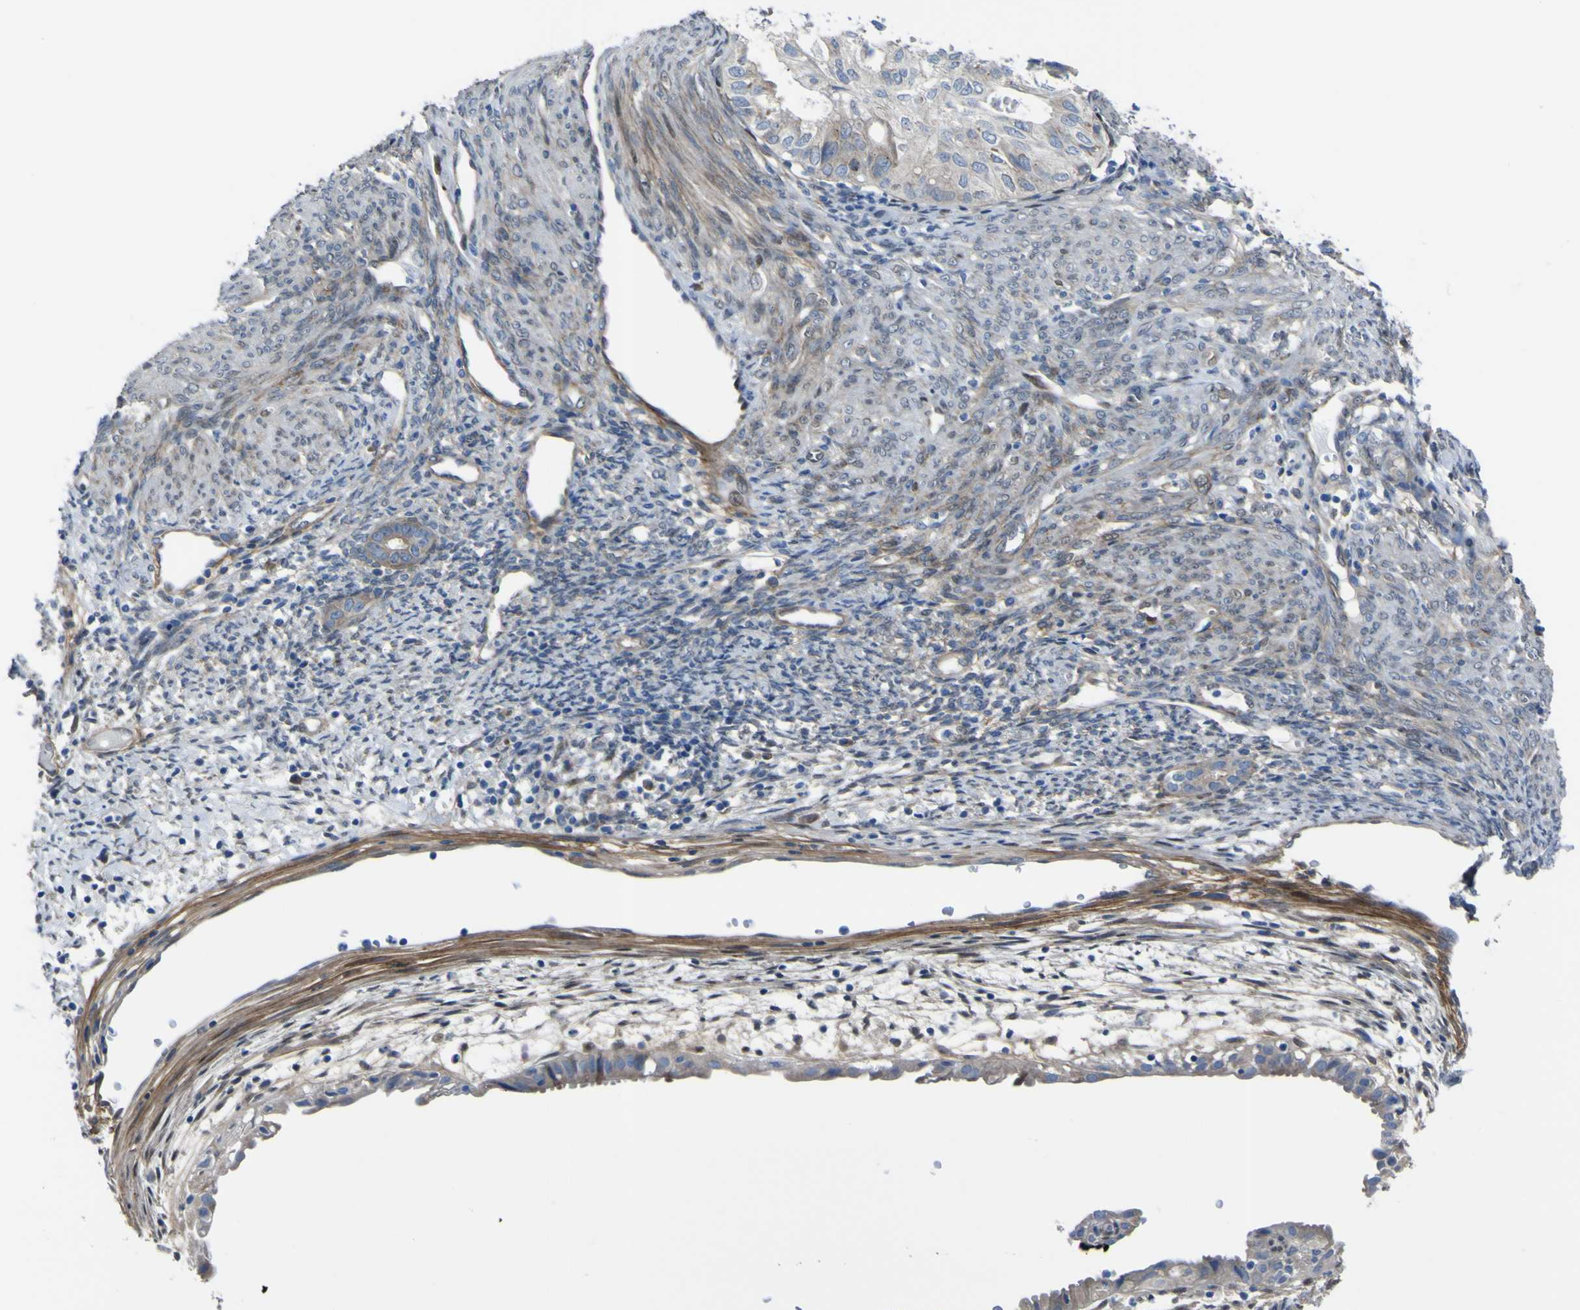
{"staining": {"intensity": "moderate", "quantity": "<25%", "location": "cytoplasmic/membranous"}, "tissue": "cervical cancer", "cell_type": "Tumor cells", "image_type": "cancer", "snomed": [{"axis": "morphology", "description": "Normal tissue, NOS"}, {"axis": "morphology", "description": "Adenocarcinoma, NOS"}, {"axis": "topography", "description": "Cervix"}, {"axis": "topography", "description": "Endometrium"}], "caption": "Tumor cells exhibit low levels of moderate cytoplasmic/membranous positivity in about <25% of cells in human adenocarcinoma (cervical).", "gene": "LRRN1", "patient": {"sex": "female", "age": 86}}